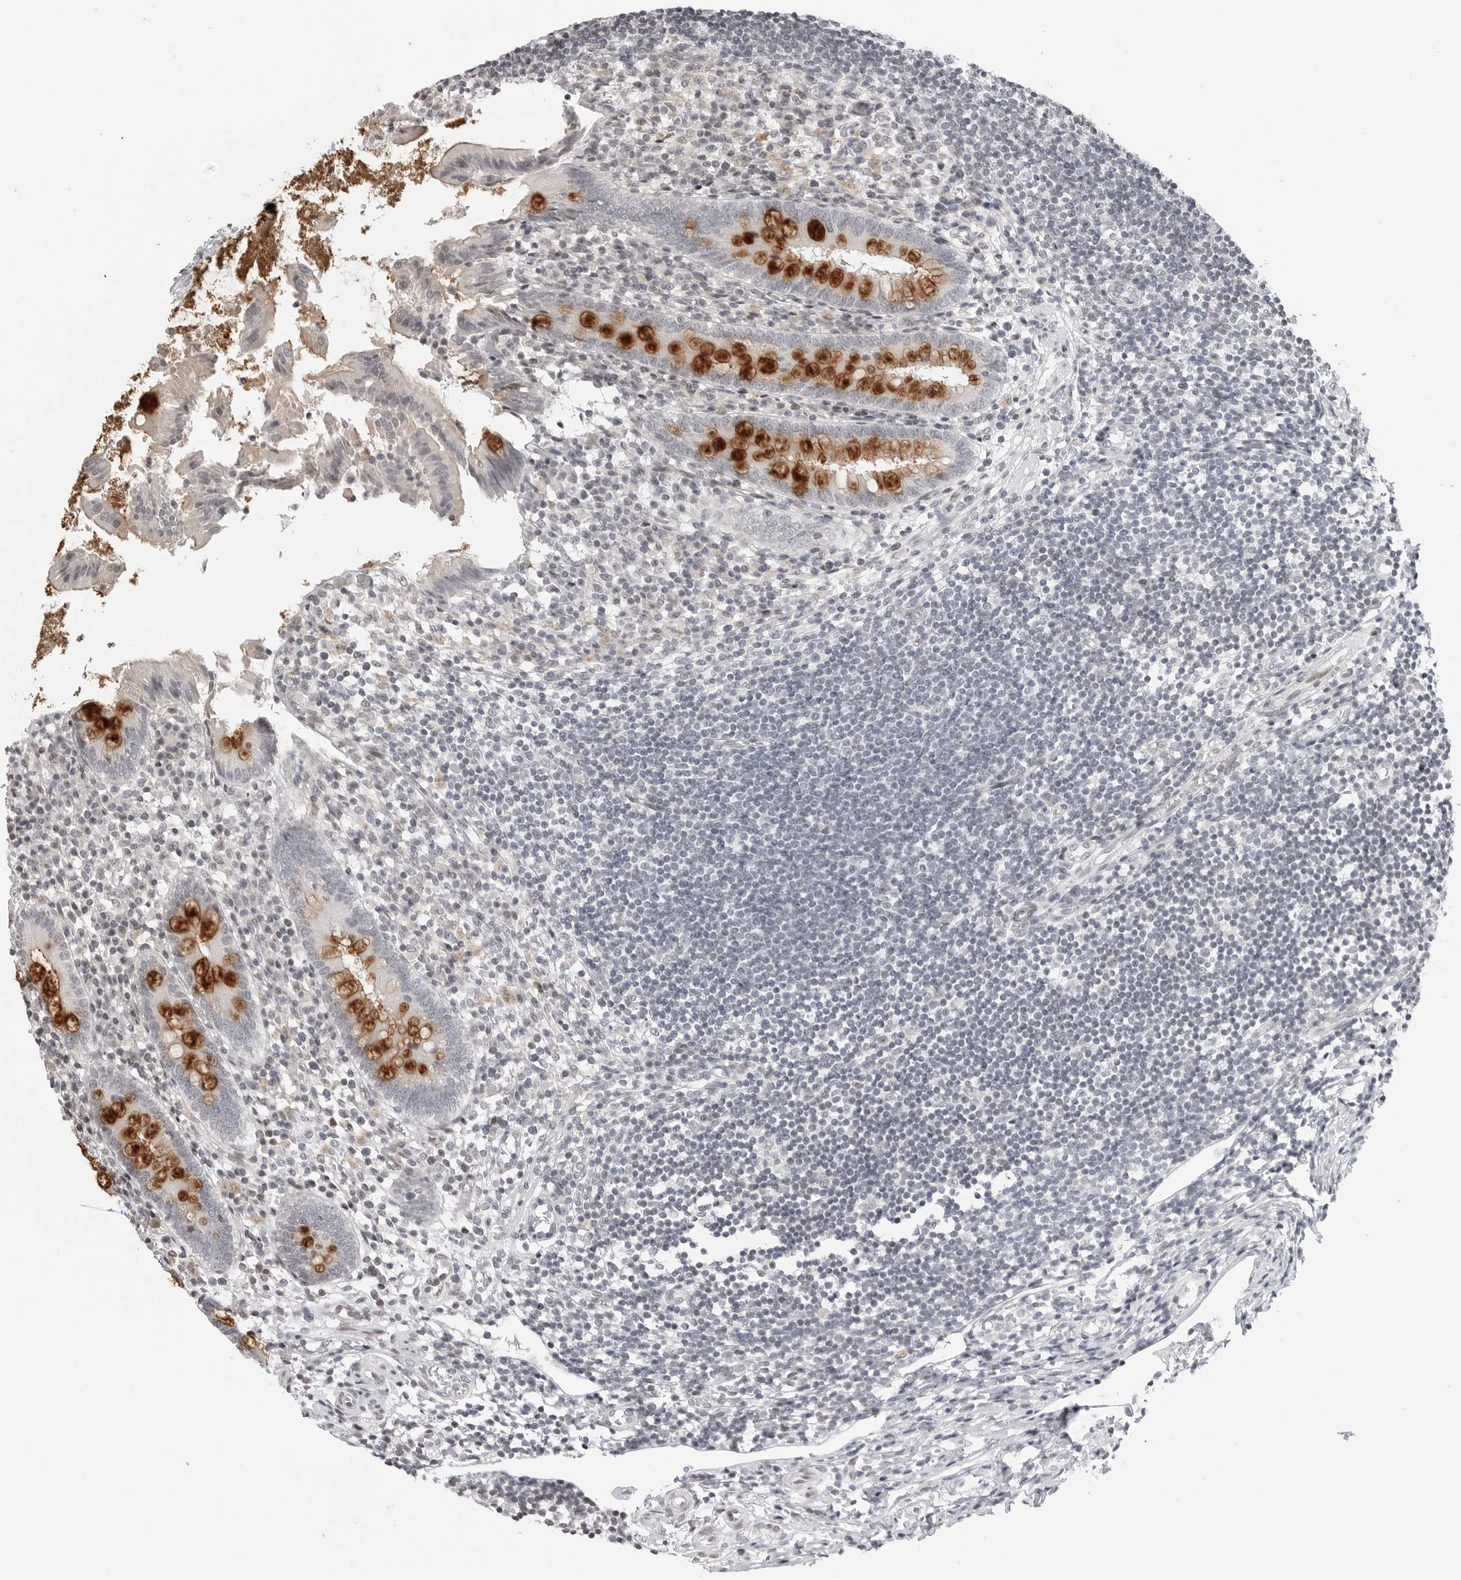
{"staining": {"intensity": "strong", "quantity": "25%-75%", "location": "cytoplasmic/membranous"}, "tissue": "appendix", "cell_type": "Glandular cells", "image_type": "normal", "snomed": [{"axis": "morphology", "description": "Normal tissue, NOS"}, {"axis": "topography", "description": "Appendix"}], "caption": "Approximately 25%-75% of glandular cells in benign human appendix demonstrate strong cytoplasmic/membranous protein staining as visualized by brown immunohistochemical staining.", "gene": "C8orf33", "patient": {"sex": "female", "age": 17}}